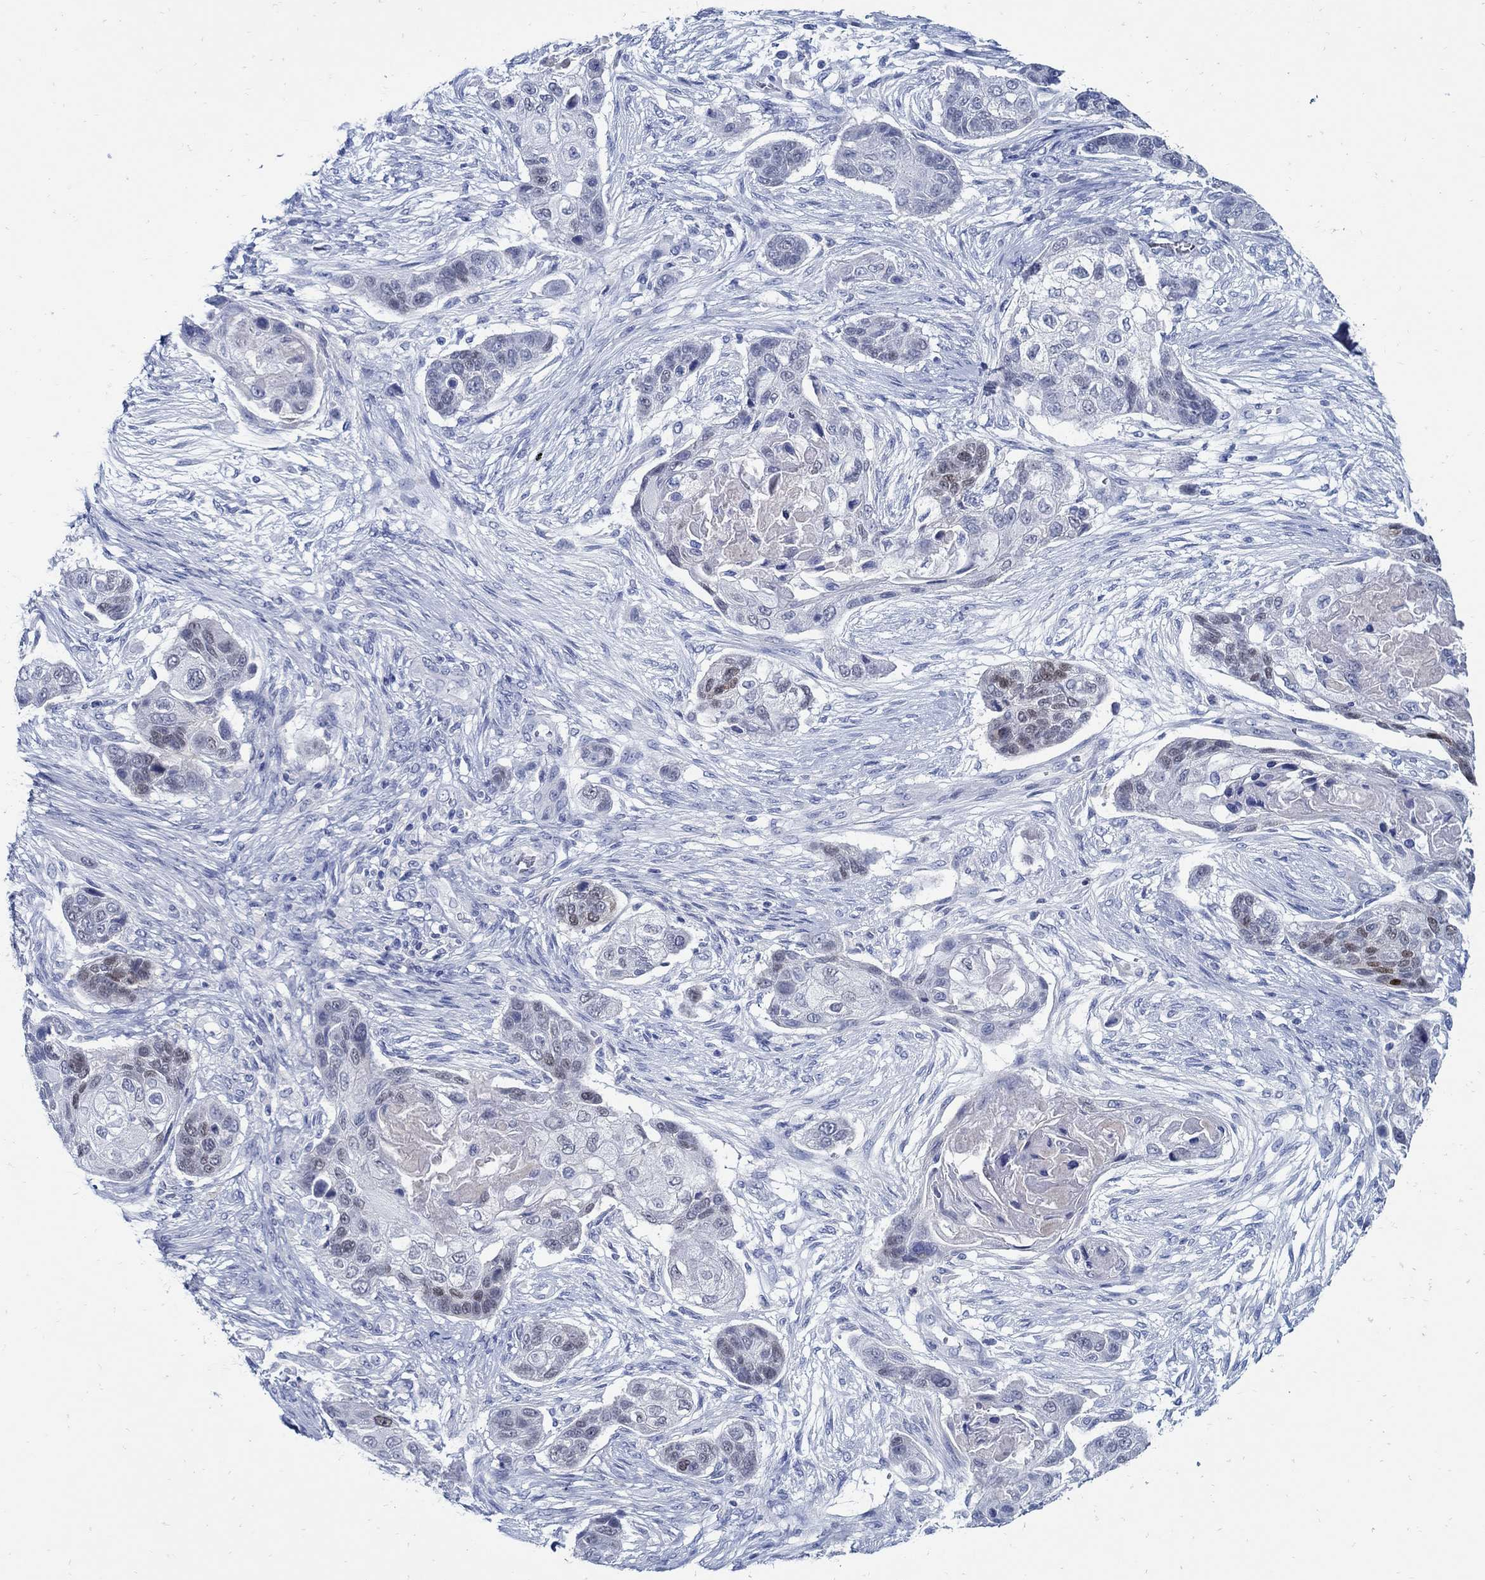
{"staining": {"intensity": "moderate", "quantity": "<25%", "location": "nuclear"}, "tissue": "lung cancer", "cell_type": "Tumor cells", "image_type": "cancer", "snomed": [{"axis": "morphology", "description": "Squamous cell carcinoma, NOS"}, {"axis": "topography", "description": "Lung"}], "caption": "This micrograph displays IHC staining of human squamous cell carcinoma (lung), with low moderate nuclear expression in about <25% of tumor cells.", "gene": "PAX9", "patient": {"sex": "male", "age": 69}}